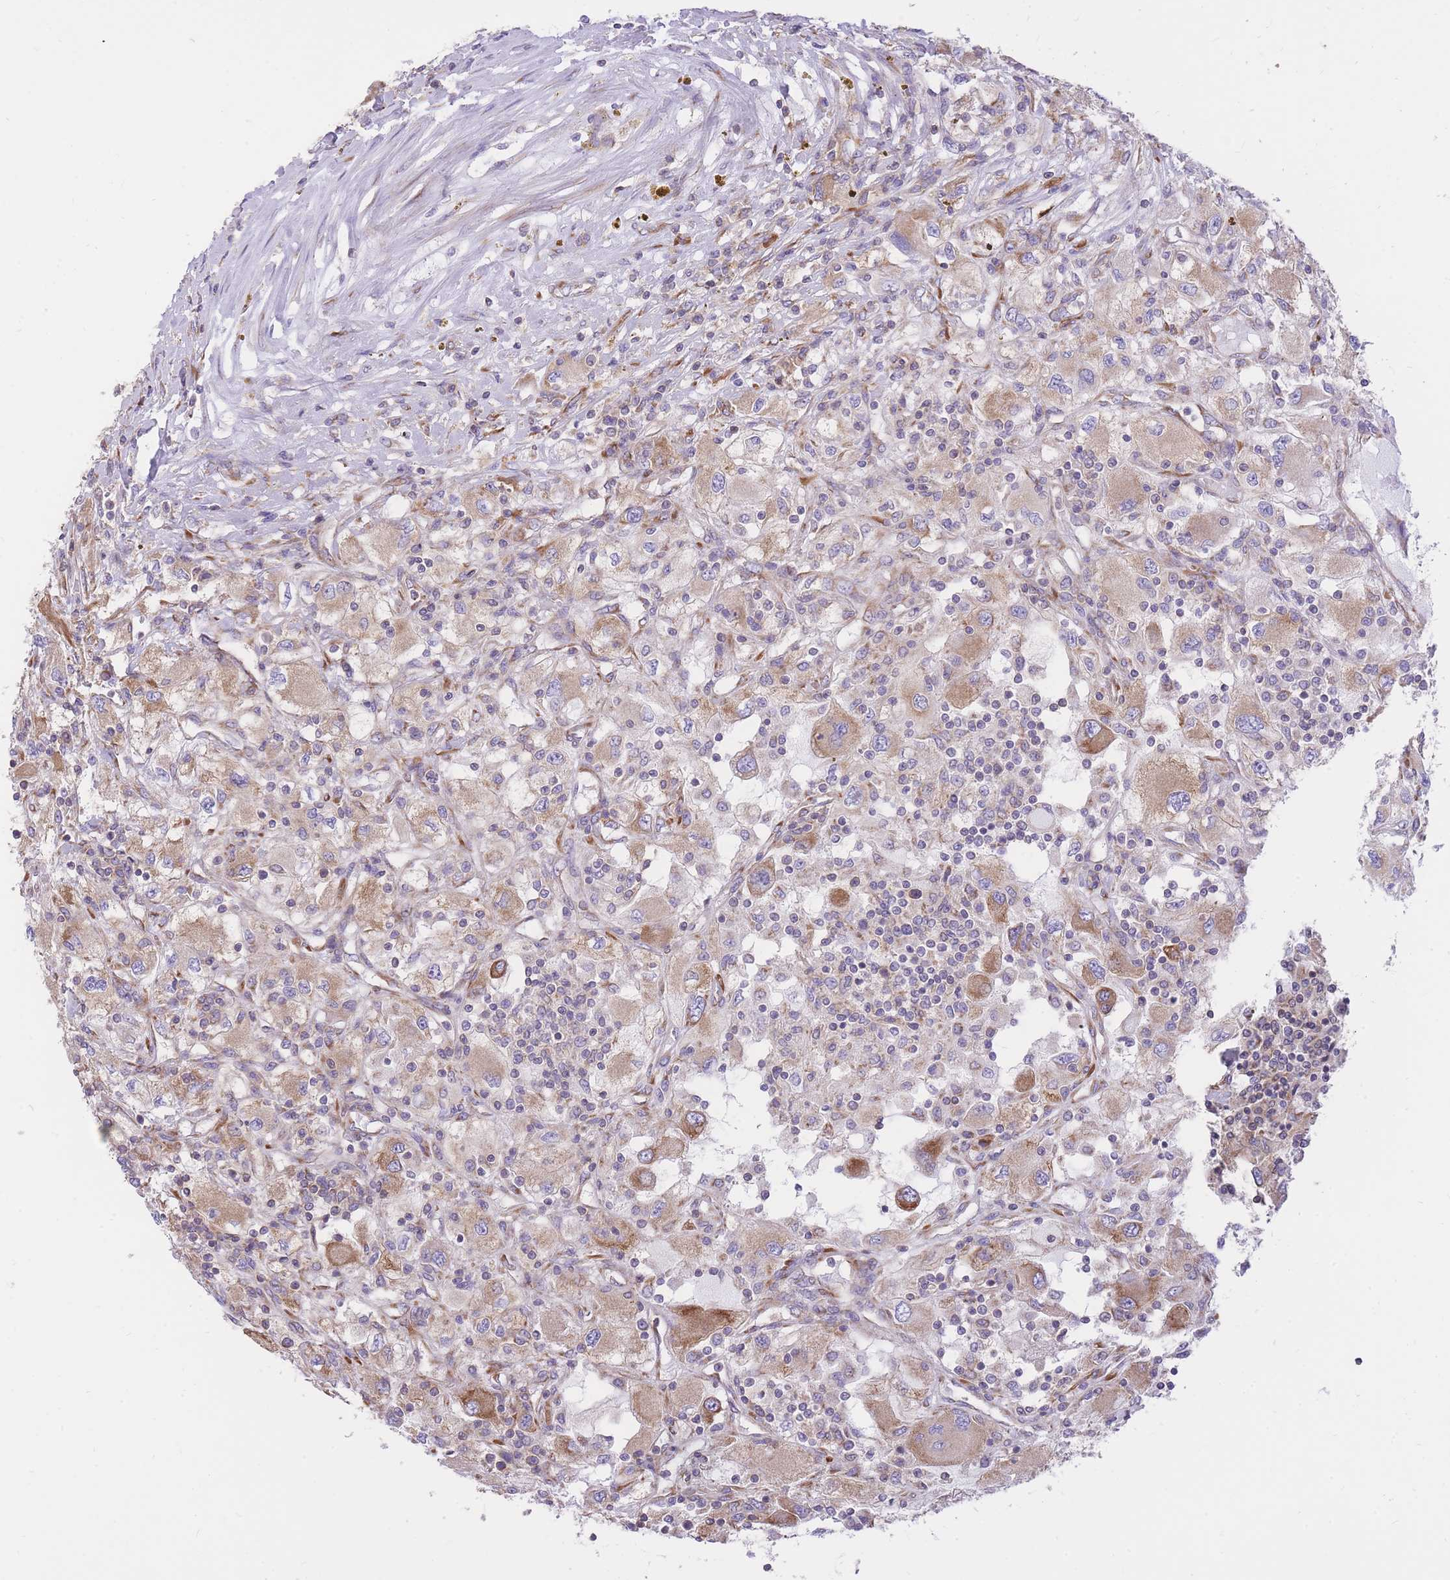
{"staining": {"intensity": "weak", "quantity": ">75%", "location": "cytoplasmic/membranous"}, "tissue": "renal cancer", "cell_type": "Tumor cells", "image_type": "cancer", "snomed": [{"axis": "morphology", "description": "Adenocarcinoma, NOS"}, {"axis": "topography", "description": "Kidney"}], "caption": "Immunohistochemistry (IHC) micrograph of human renal cancer (adenocarcinoma) stained for a protein (brown), which shows low levels of weak cytoplasmic/membranous staining in approximately >75% of tumor cells.", "gene": "GBP7", "patient": {"sex": "female", "age": 67}}